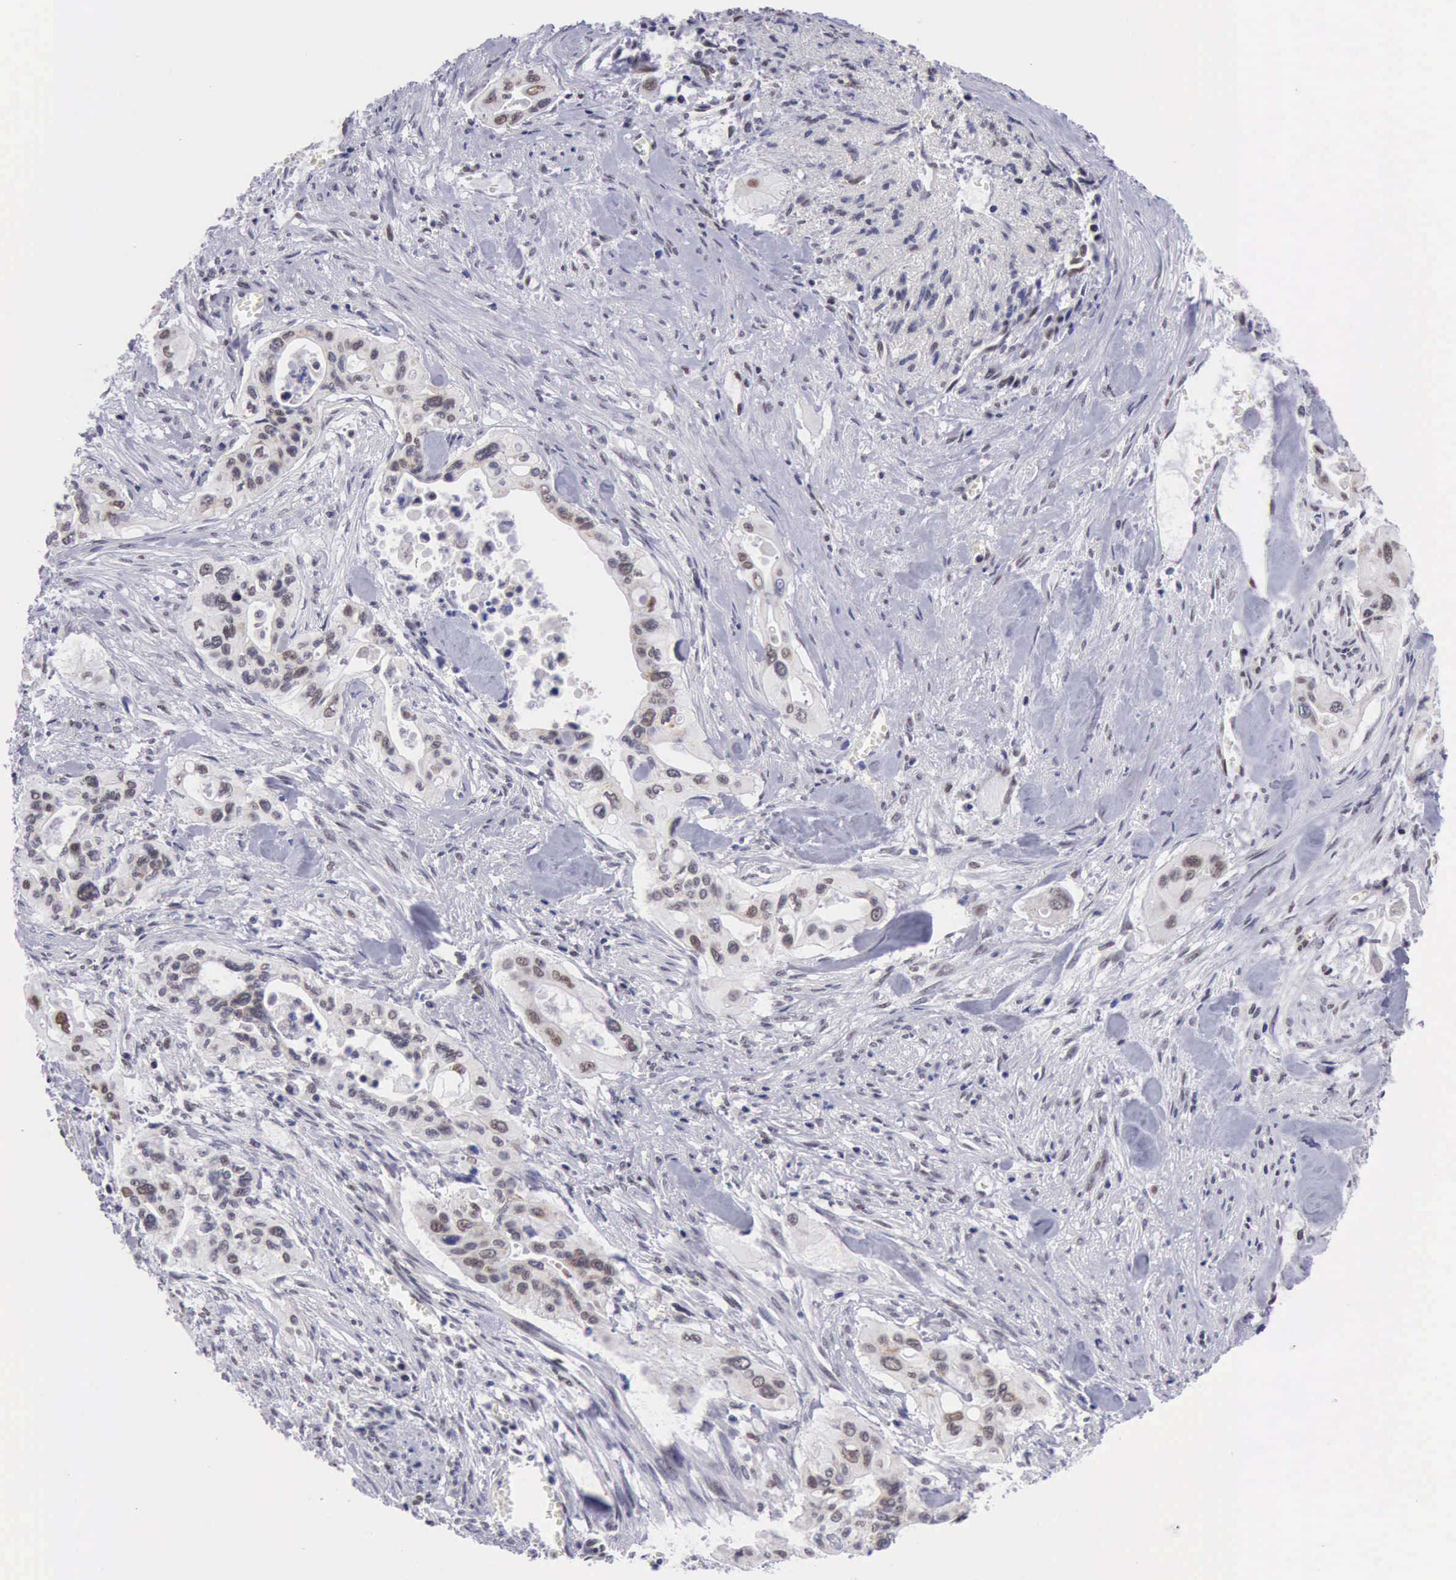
{"staining": {"intensity": "weak", "quantity": "25%-75%", "location": "nuclear"}, "tissue": "pancreatic cancer", "cell_type": "Tumor cells", "image_type": "cancer", "snomed": [{"axis": "morphology", "description": "Adenocarcinoma, NOS"}, {"axis": "topography", "description": "Pancreas"}], "caption": "Protein staining of pancreatic adenocarcinoma tissue displays weak nuclear staining in about 25%-75% of tumor cells.", "gene": "ERCC4", "patient": {"sex": "male", "age": 77}}